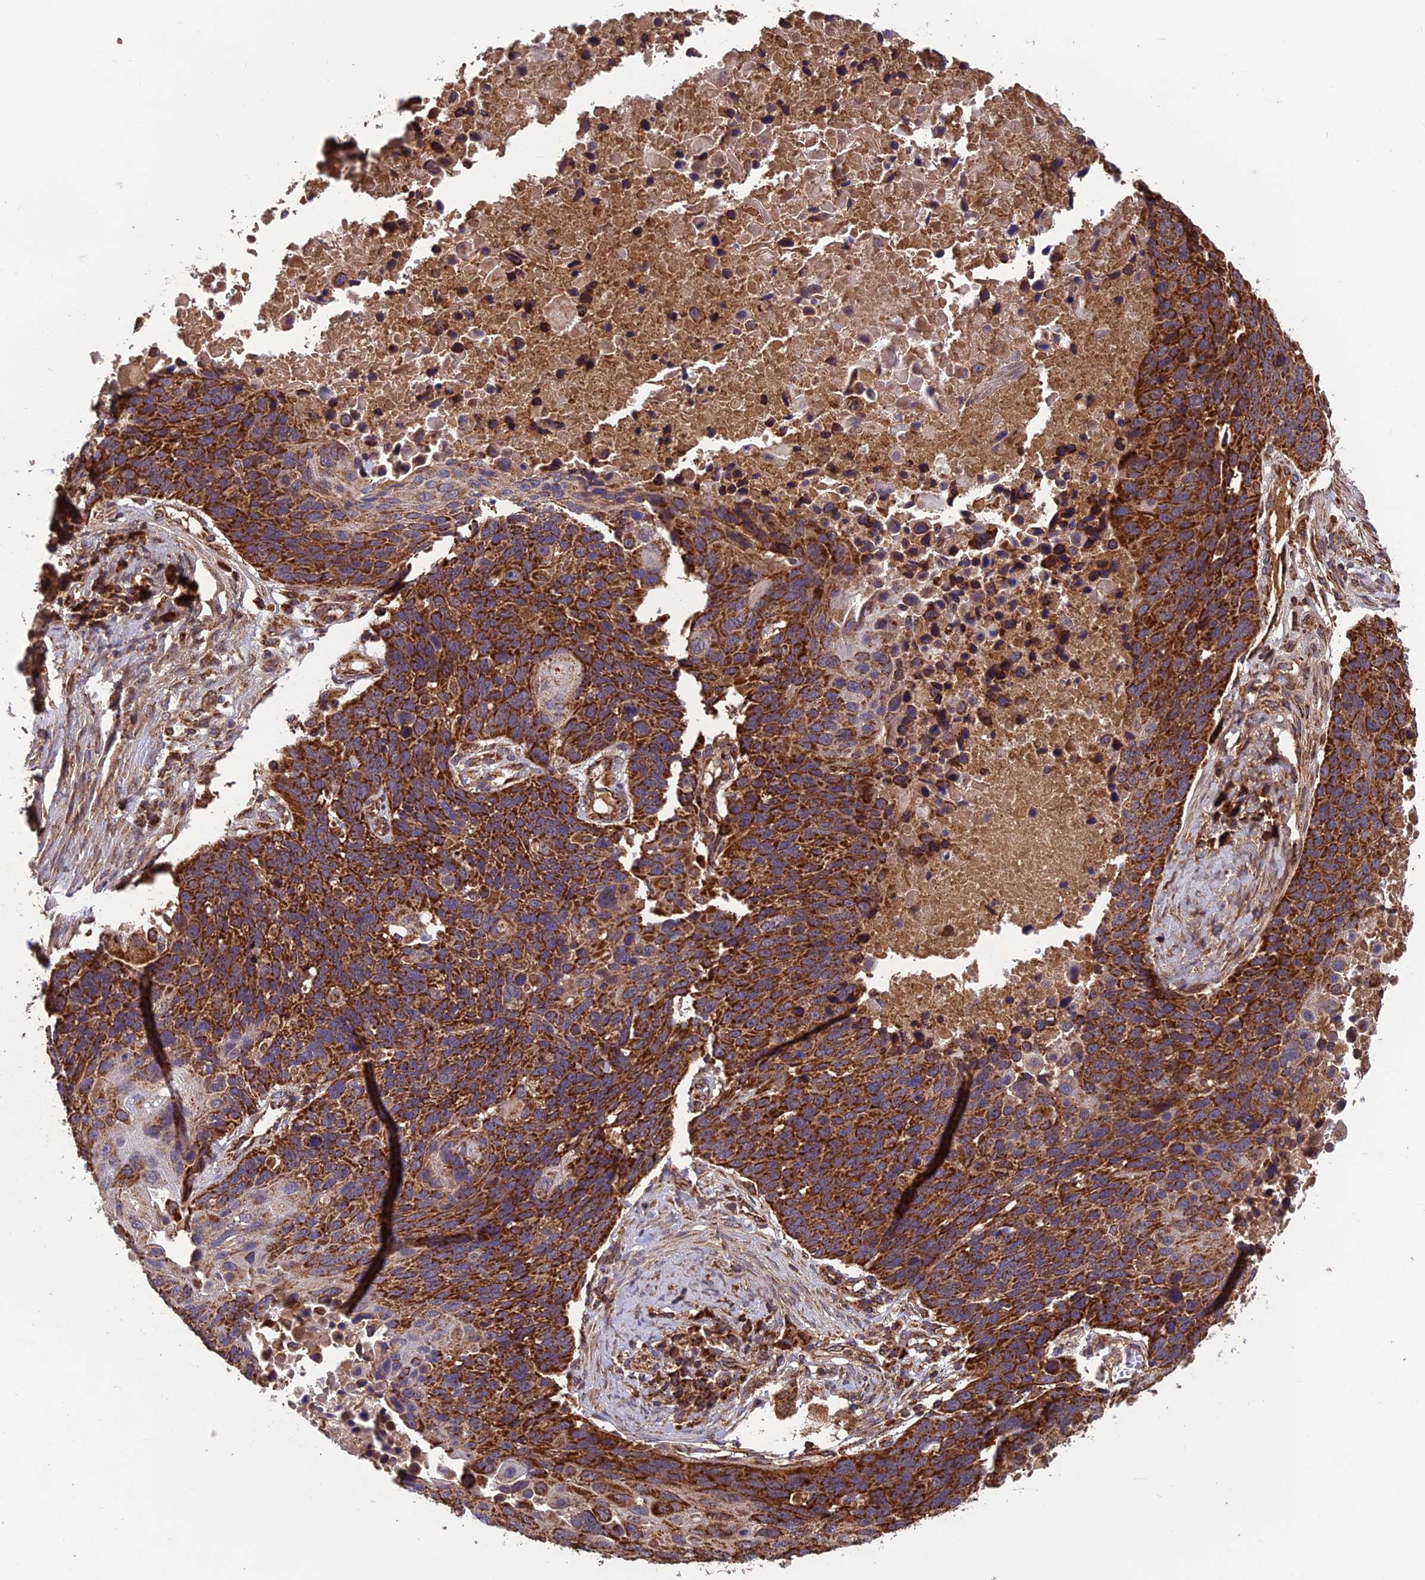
{"staining": {"intensity": "strong", "quantity": ">75%", "location": "cytoplasmic/membranous"}, "tissue": "lung cancer", "cell_type": "Tumor cells", "image_type": "cancer", "snomed": [{"axis": "morphology", "description": "Normal tissue, NOS"}, {"axis": "morphology", "description": "Squamous cell carcinoma, NOS"}, {"axis": "topography", "description": "Lymph node"}, {"axis": "topography", "description": "Lung"}], "caption": "IHC staining of lung cancer, which reveals high levels of strong cytoplasmic/membranous positivity in approximately >75% of tumor cells indicating strong cytoplasmic/membranous protein staining. The staining was performed using DAB (3,3'-diaminobenzidine) (brown) for protein detection and nuclei were counterstained in hematoxylin (blue).", "gene": "CCDC15", "patient": {"sex": "male", "age": 66}}